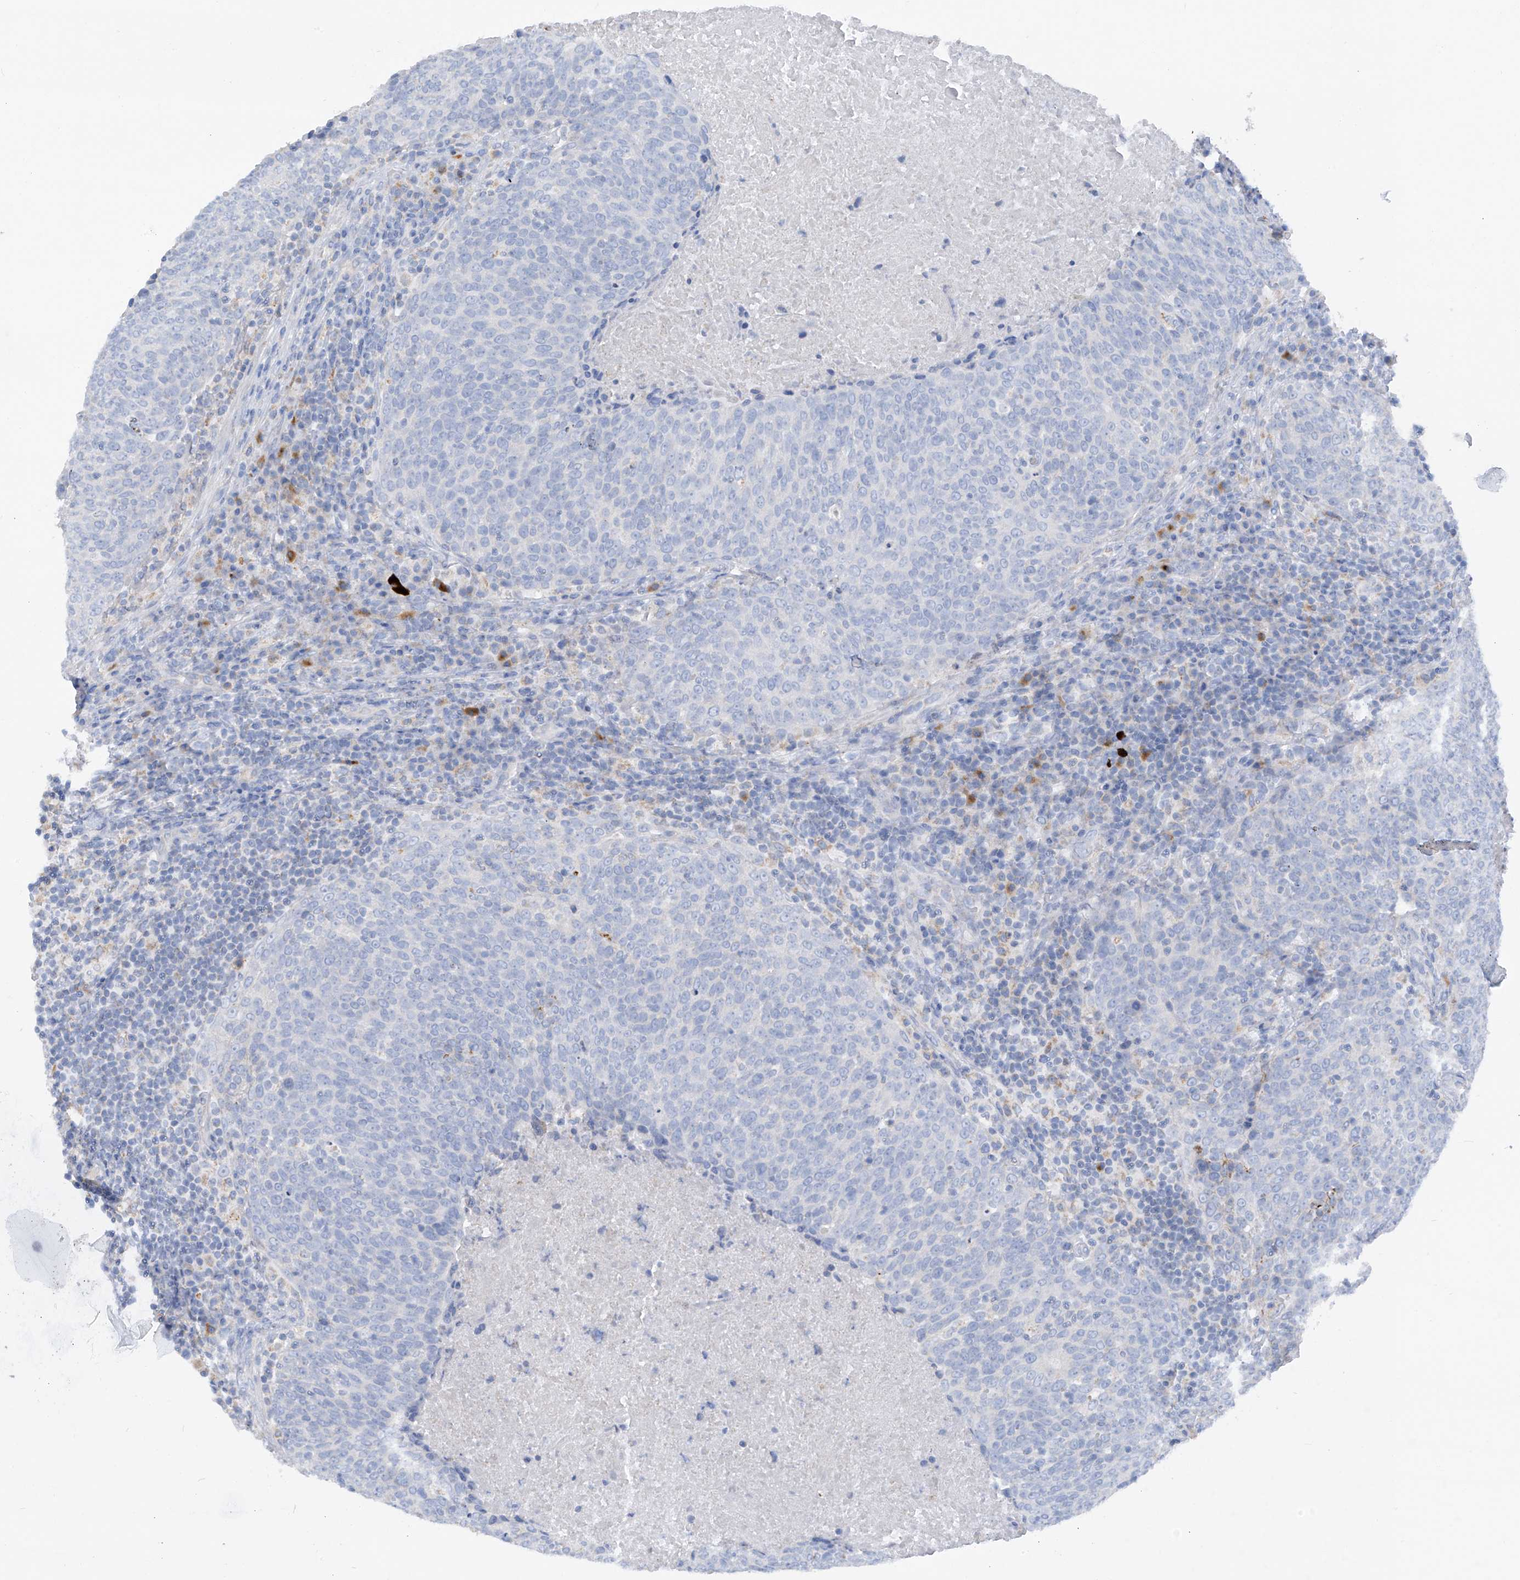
{"staining": {"intensity": "negative", "quantity": "none", "location": "none"}, "tissue": "head and neck cancer", "cell_type": "Tumor cells", "image_type": "cancer", "snomed": [{"axis": "morphology", "description": "Squamous cell carcinoma, NOS"}, {"axis": "morphology", "description": "Squamous cell carcinoma, metastatic, NOS"}, {"axis": "topography", "description": "Lymph node"}, {"axis": "topography", "description": "Head-Neck"}], "caption": "Tumor cells show no significant staining in head and neck cancer (squamous cell carcinoma).", "gene": "ZNF404", "patient": {"sex": "male", "age": 62}}